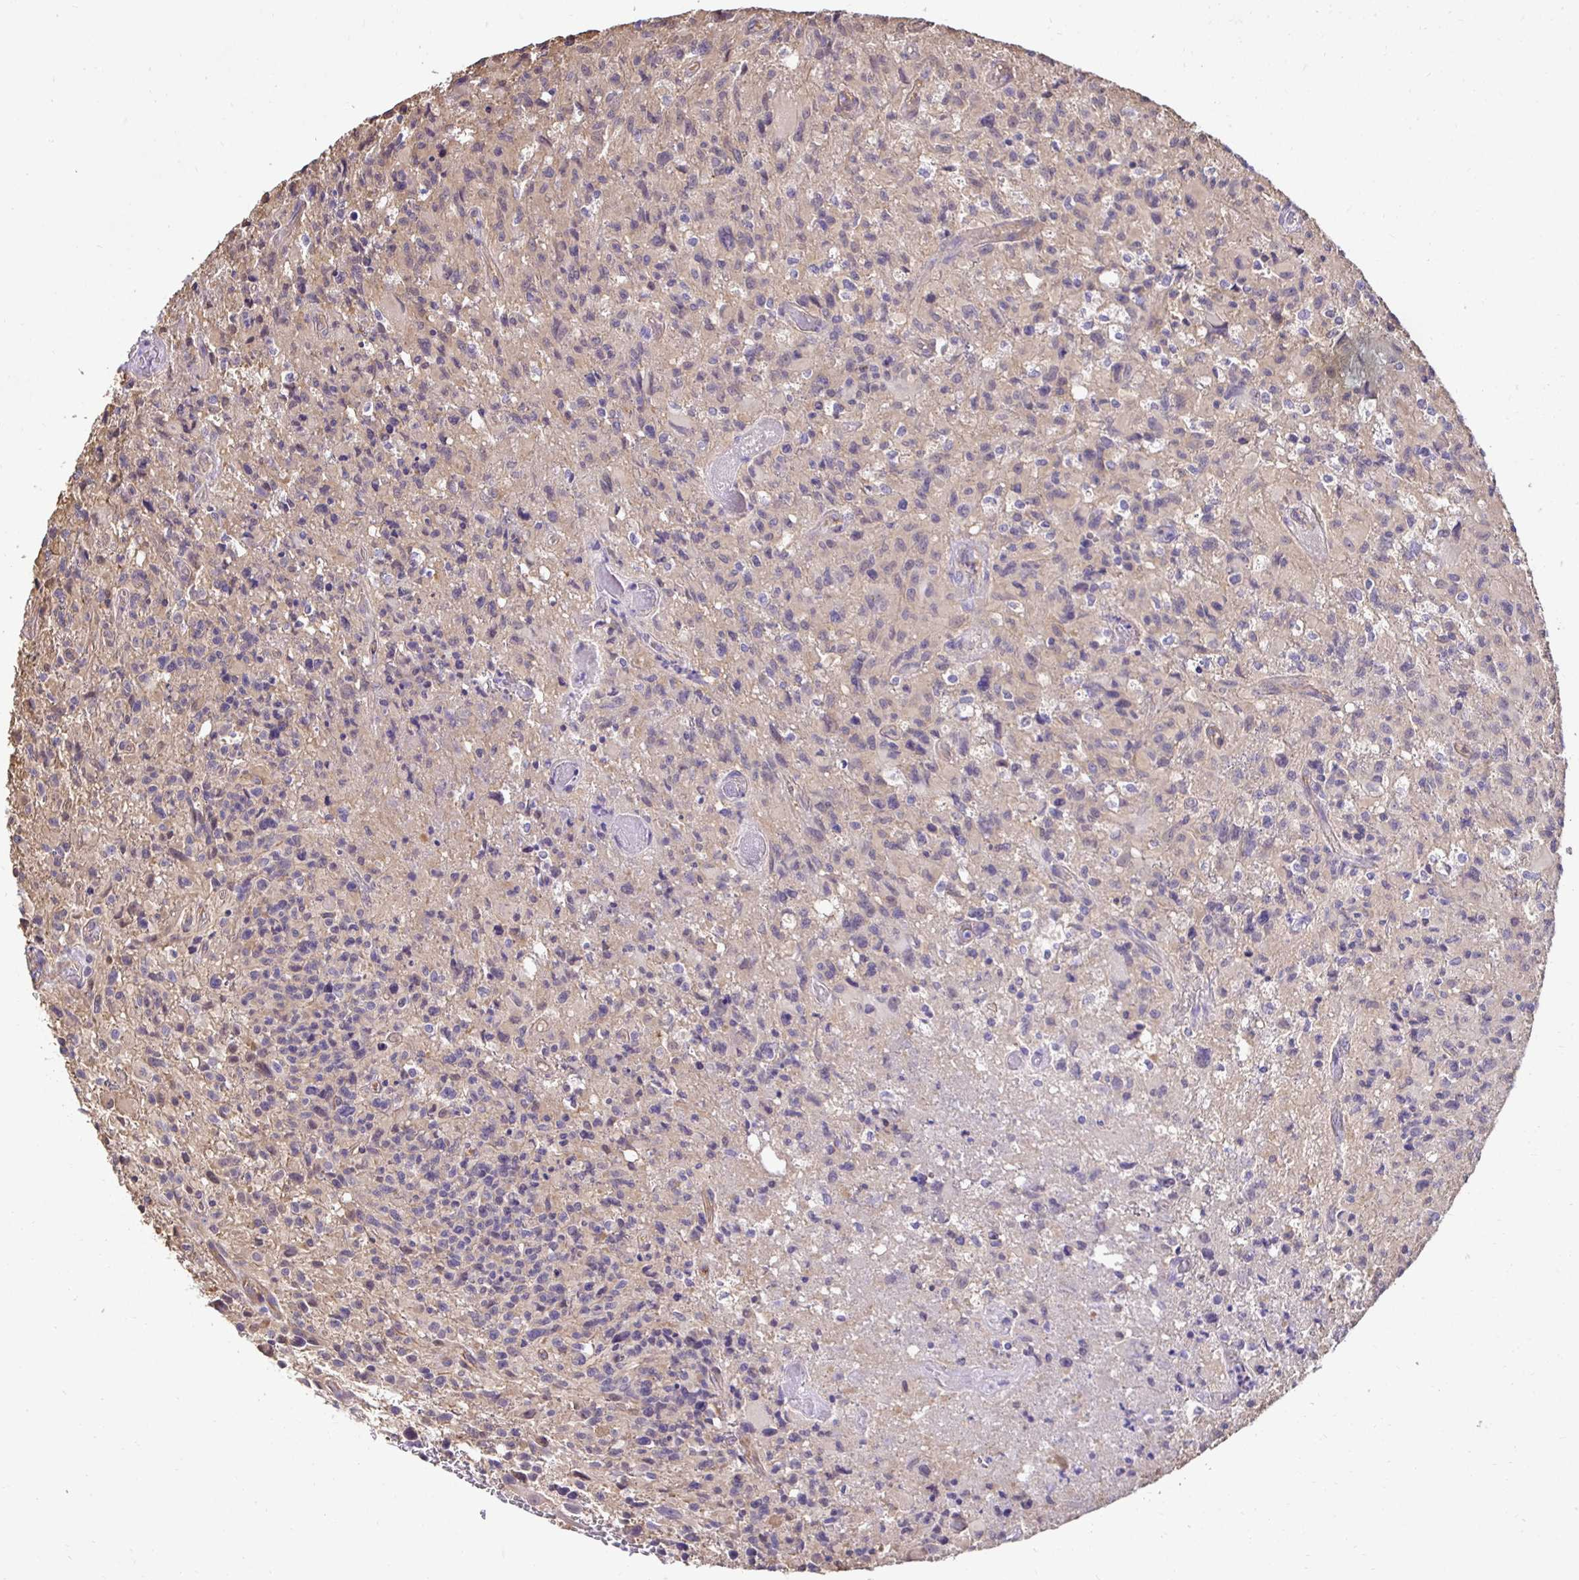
{"staining": {"intensity": "negative", "quantity": "none", "location": "none"}, "tissue": "glioma", "cell_type": "Tumor cells", "image_type": "cancer", "snomed": [{"axis": "morphology", "description": "Glioma, malignant, High grade"}, {"axis": "topography", "description": "Brain"}], "caption": "Immunohistochemistry of human high-grade glioma (malignant) demonstrates no positivity in tumor cells.", "gene": "SLC9A1", "patient": {"sex": "male", "age": 63}}